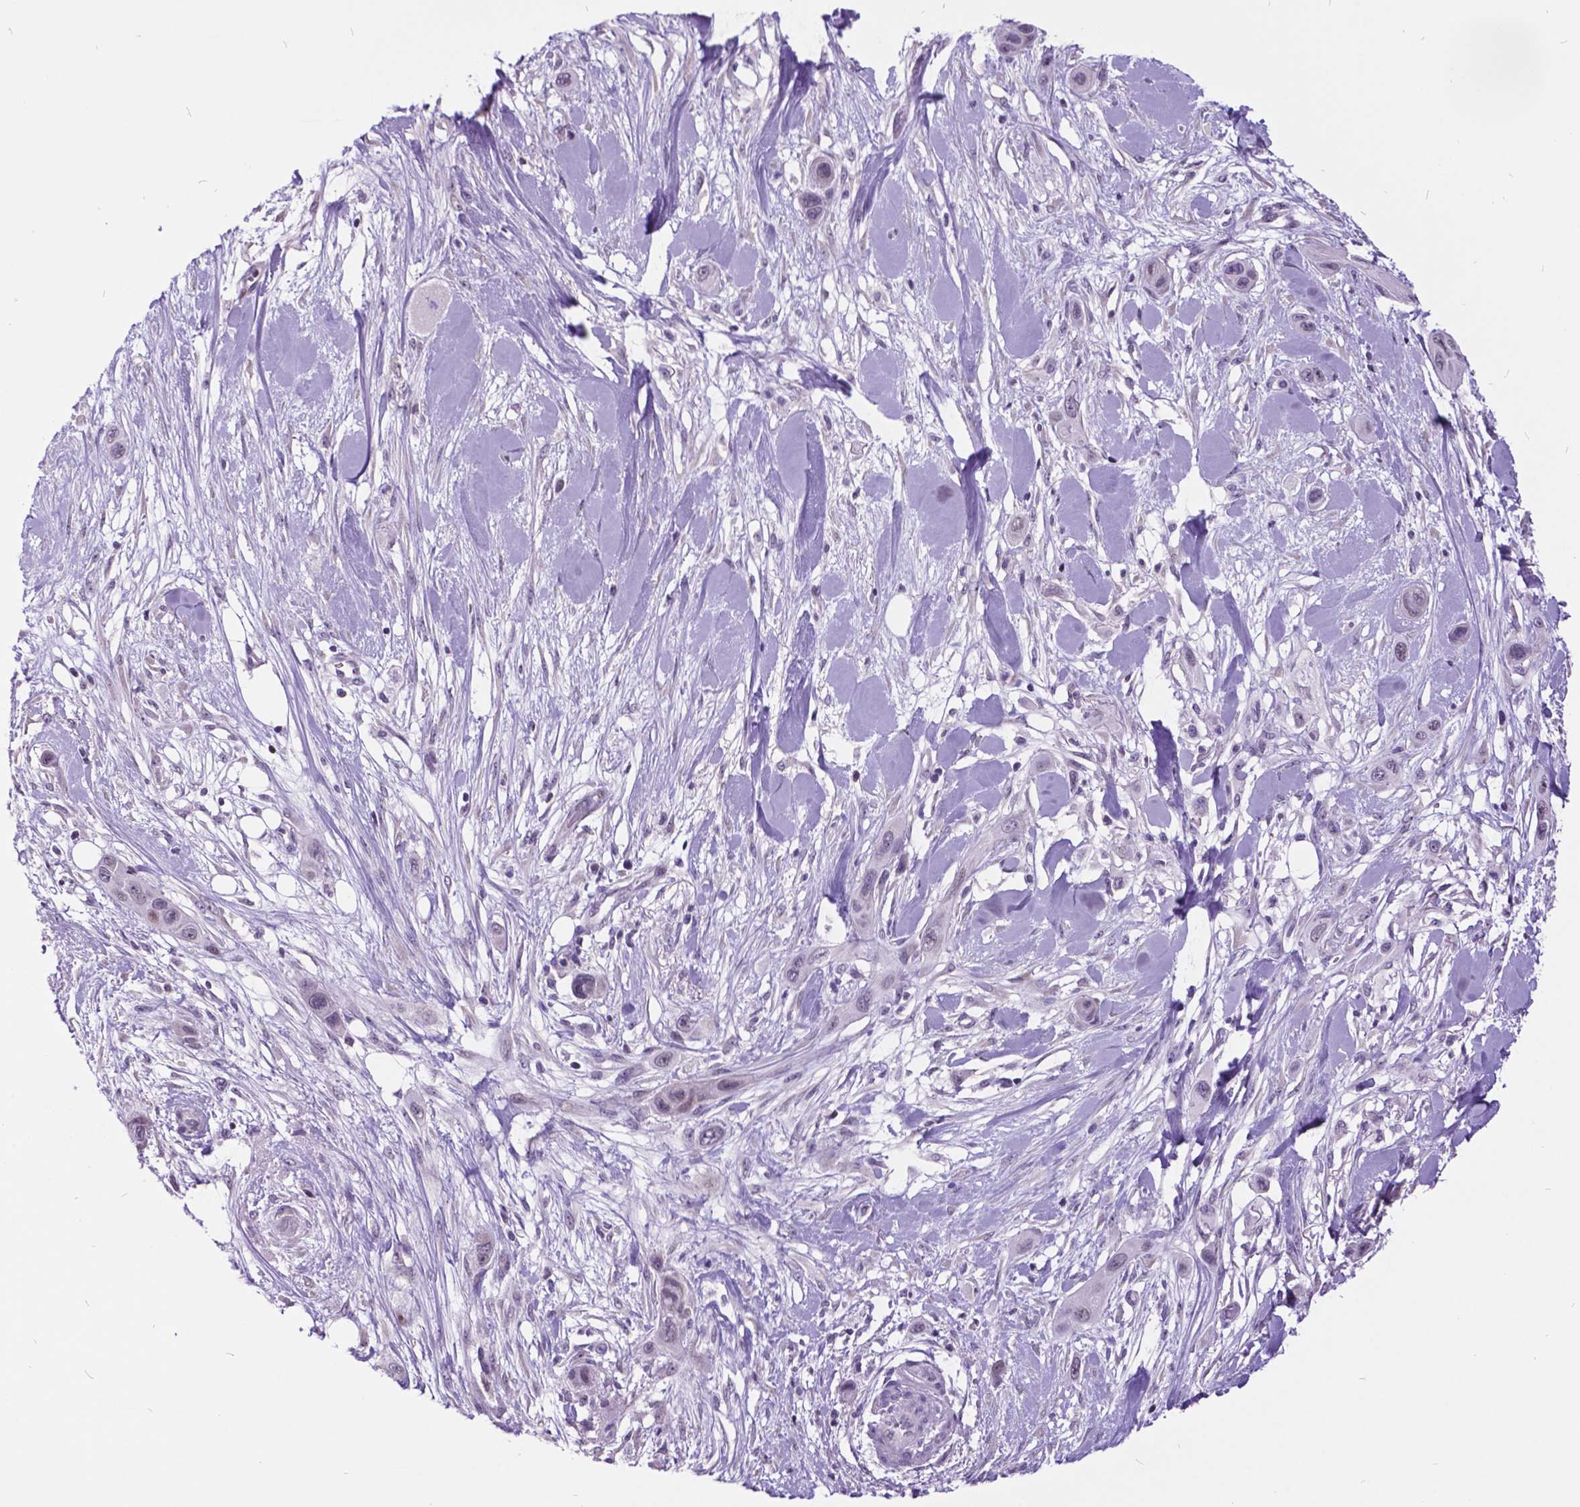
{"staining": {"intensity": "negative", "quantity": "none", "location": "none"}, "tissue": "skin cancer", "cell_type": "Tumor cells", "image_type": "cancer", "snomed": [{"axis": "morphology", "description": "Squamous cell carcinoma, NOS"}, {"axis": "topography", "description": "Skin"}], "caption": "The image displays no staining of tumor cells in squamous cell carcinoma (skin).", "gene": "DPF3", "patient": {"sex": "male", "age": 79}}